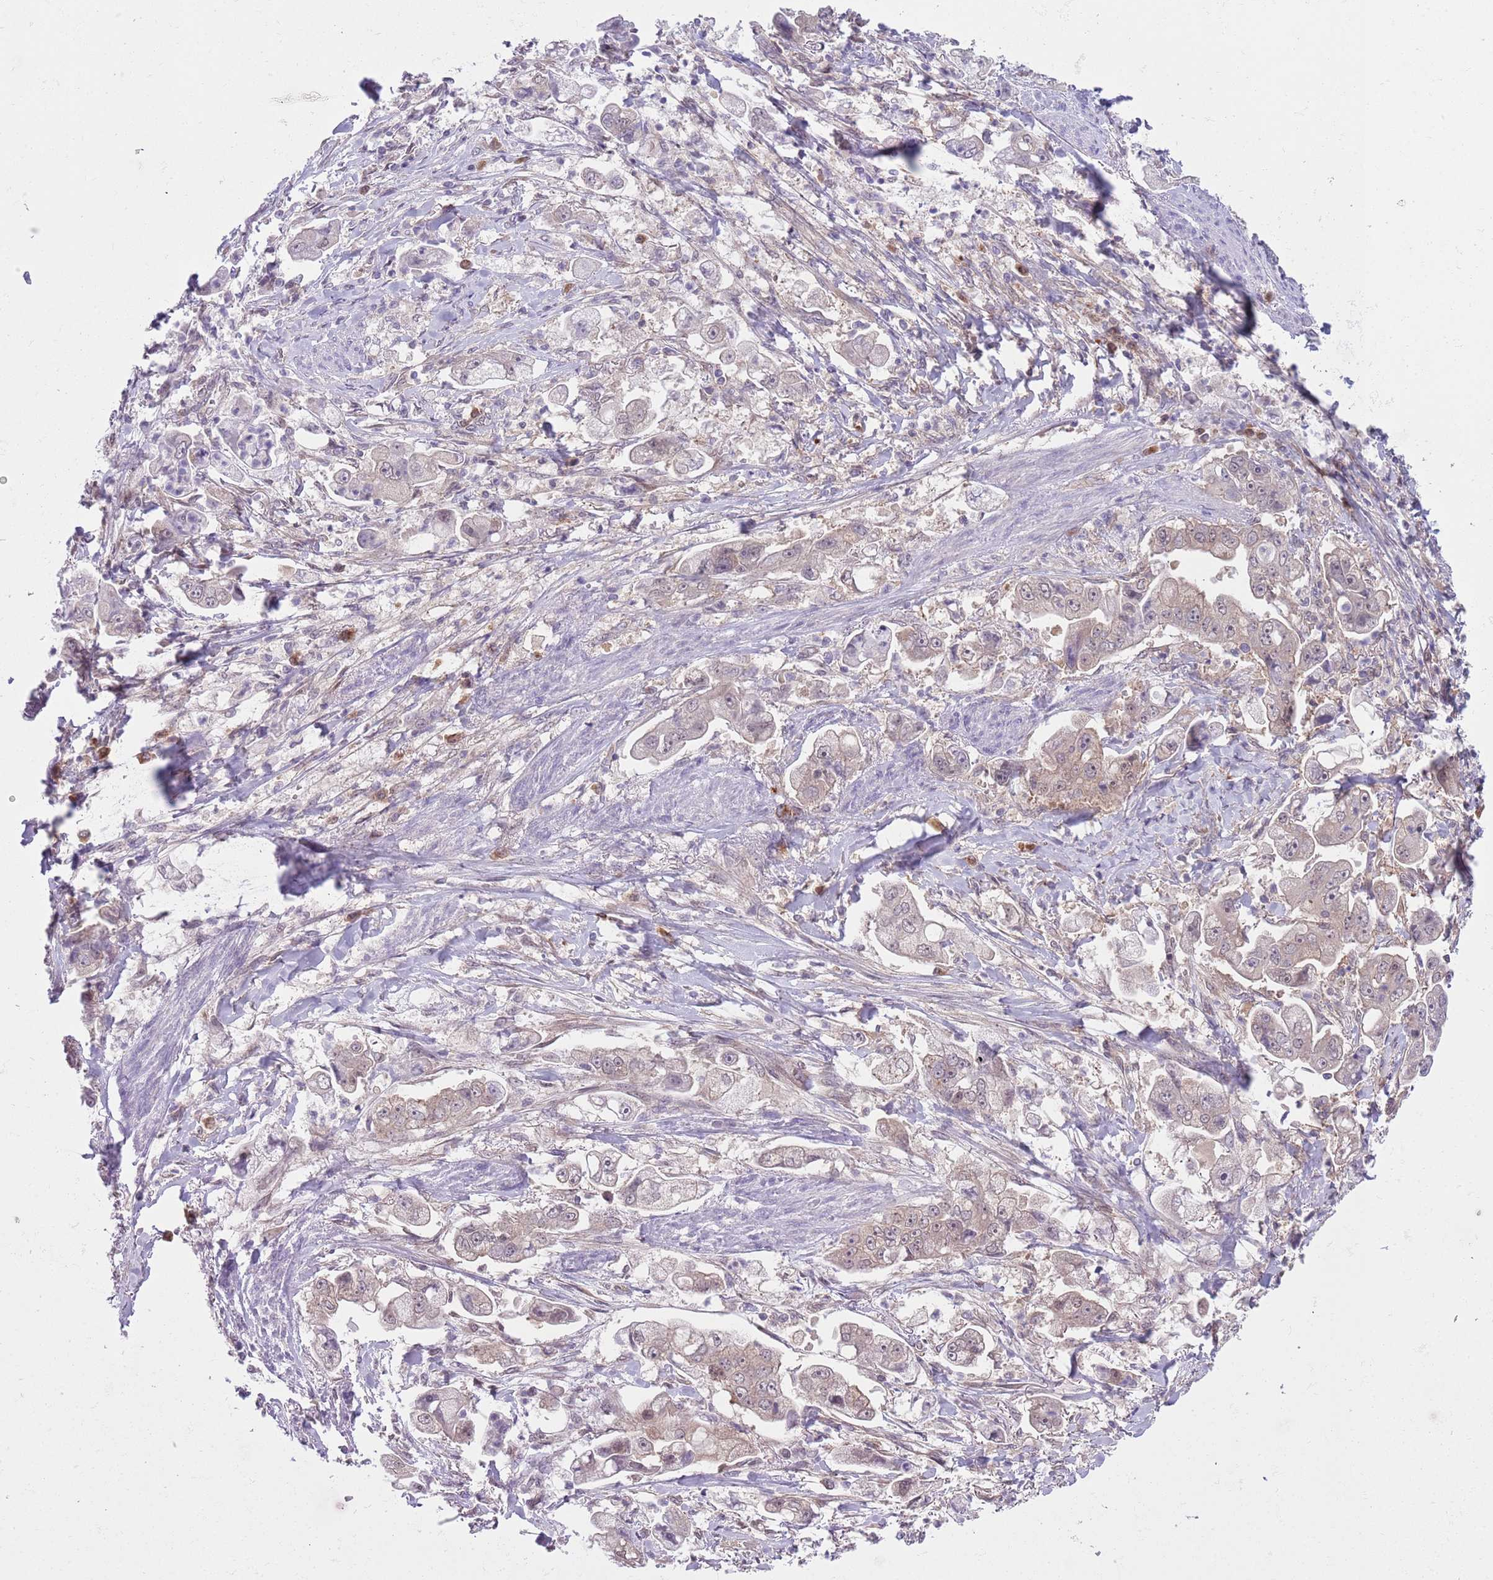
{"staining": {"intensity": "weak", "quantity": "<25%", "location": "cytoplasmic/membranous"}, "tissue": "stomach cancer", "cell_type": "Tumor cells", "image_type": "cancer", "snomed": [{"axis": "morphology", "description": "Adenocarcinoma, NOS"}, {"axis": "topography", "description": "Stomach"}], "caption": "There is no significant staining in tumor cells of stomach adenocarcinoma.", "gene": "COPE", "patient": {"sex": "male", "age": 62}}